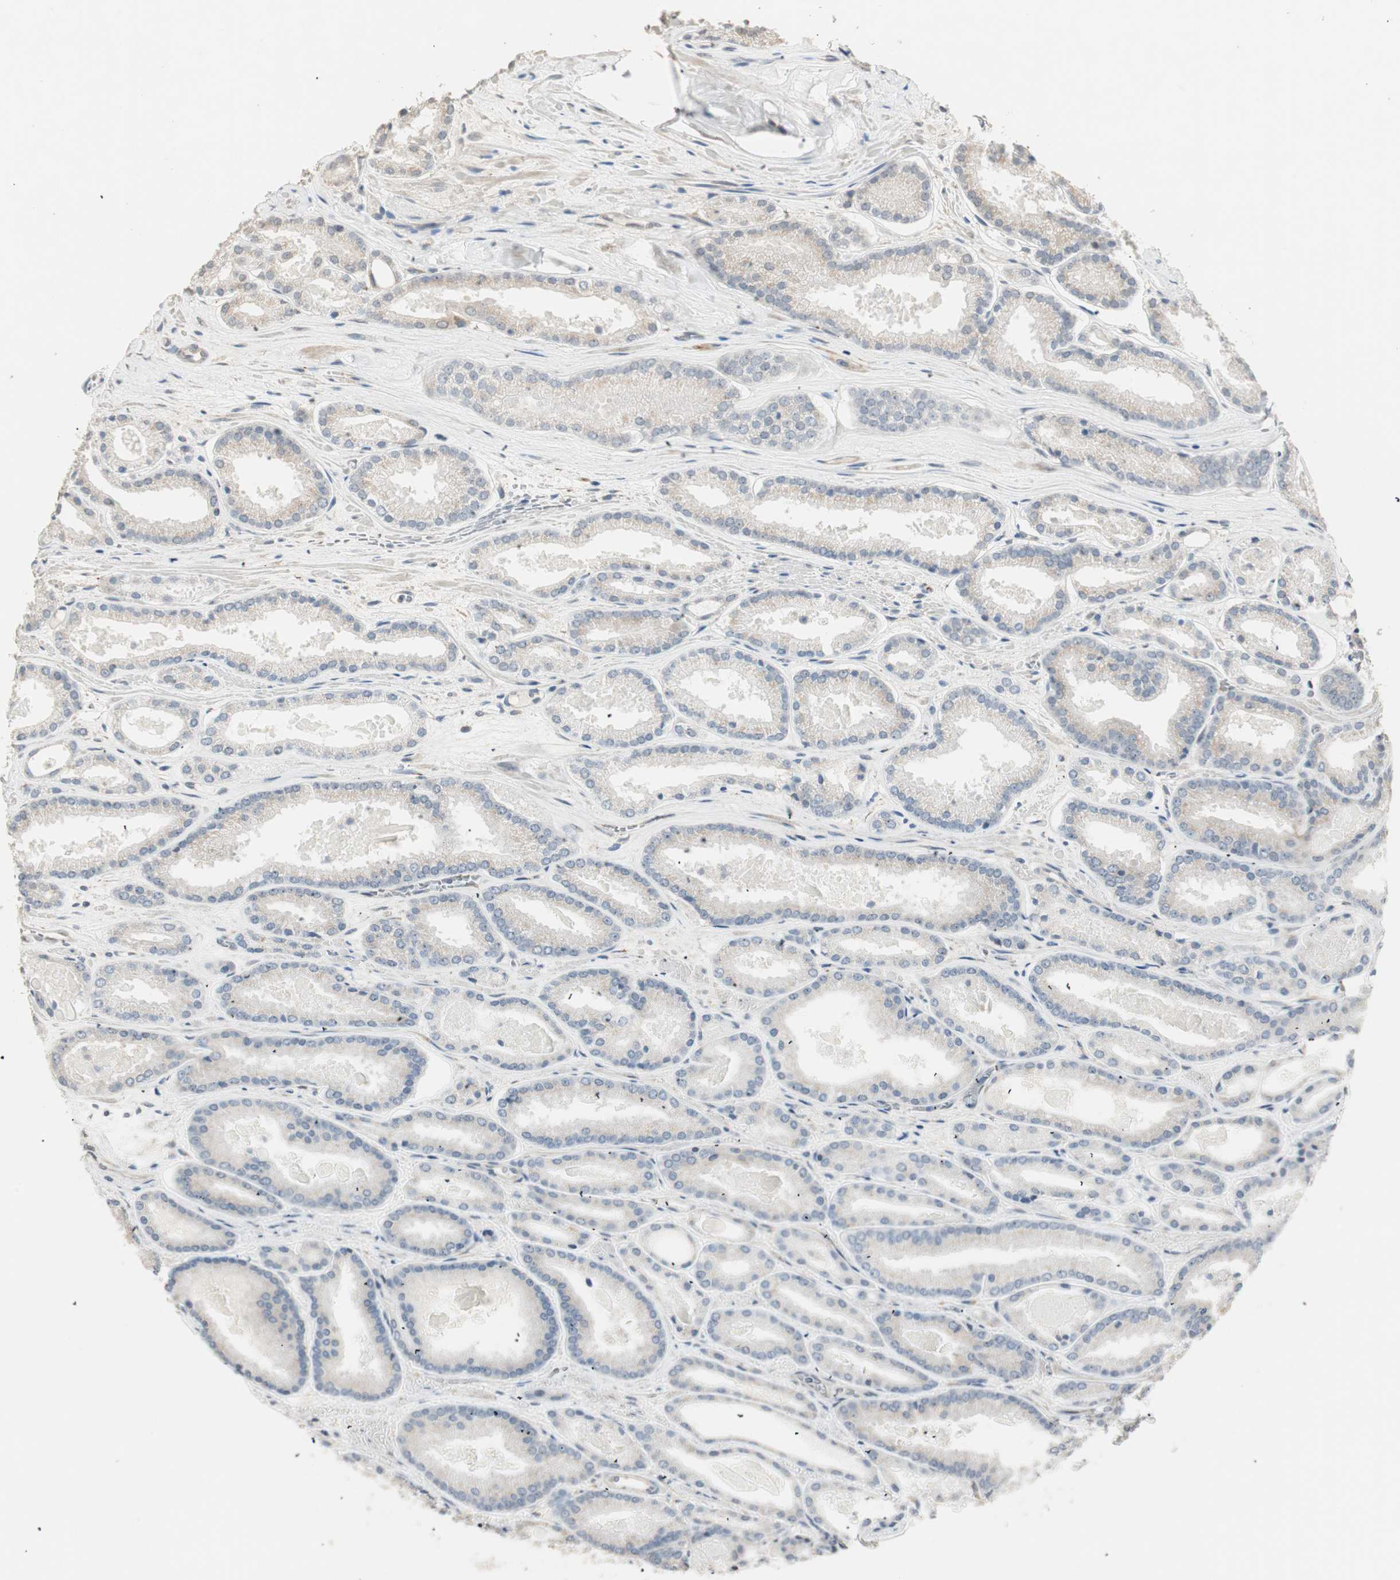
{"staining": {"intensity": "weak", "quantity": "<25%", "location": "cytoplasmic/membranous"}, "tissue": "prostate cancer", "cell_type": "Tumor cells", "image_type": "cancer", "snomed": [{"axis": "morphology", "description": "Adenocarcinoma, Low grade"}, {"axis": "topography", "description": "Prostate"}], "caption": "High magnification brightfield microscopy of low-grade adenocarcinoma (prostate) stained with DAB (brown) and counterstained with hematoxylin (blue): tumor cells show no significant positivity. The staining was performed using DAB to visualize the protein expression in brown, while the nuclei were stained in blue with hematoxylin (Magnification: 20x).", "gene": "TASOR", "patient": {"sex": "male", "age": 59}}